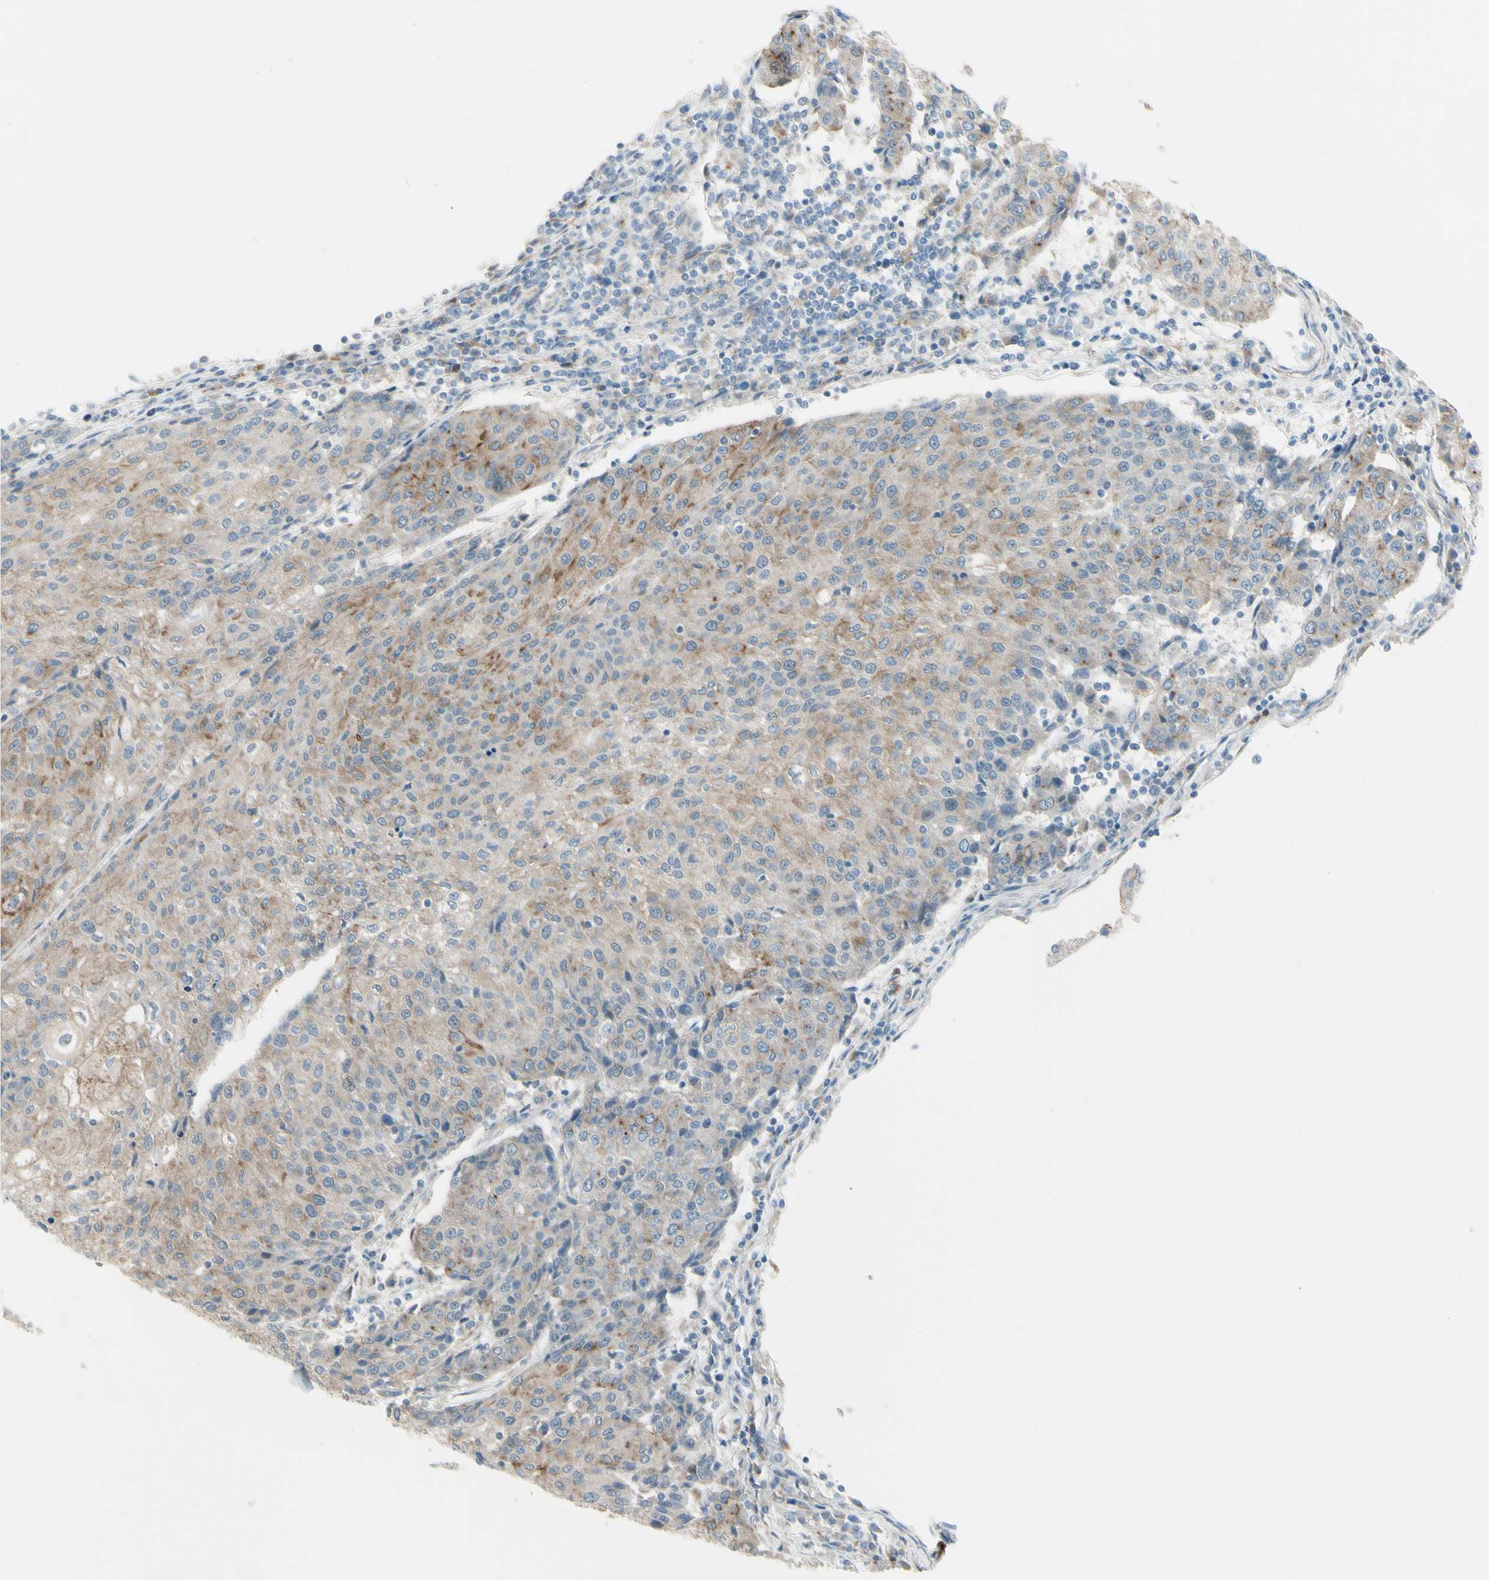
{"staining": {"intensity": "weak", "quantity": ">75%", "location": "cytoplasmic/membranous"}, "tissue": "urothelial cancer", "cell_type": "Tumor cells", "image_type": "cancer", "snomed": [{"axis": "morphology", "description": "Urothelial carcinoma, High grade"}, {"axis": "topography", "description": "Urinary bladder"}], "caption": "DAB (3,3'-diaminobenzidine) immunohistochemical staining of high-grade urothelial carcinoma shows weak cytoplasmic/membranous protein positivity in approximately >75% of tumor cells.", "gene": "LMTK2", "patient": {"sex": "female", "age": 85}}